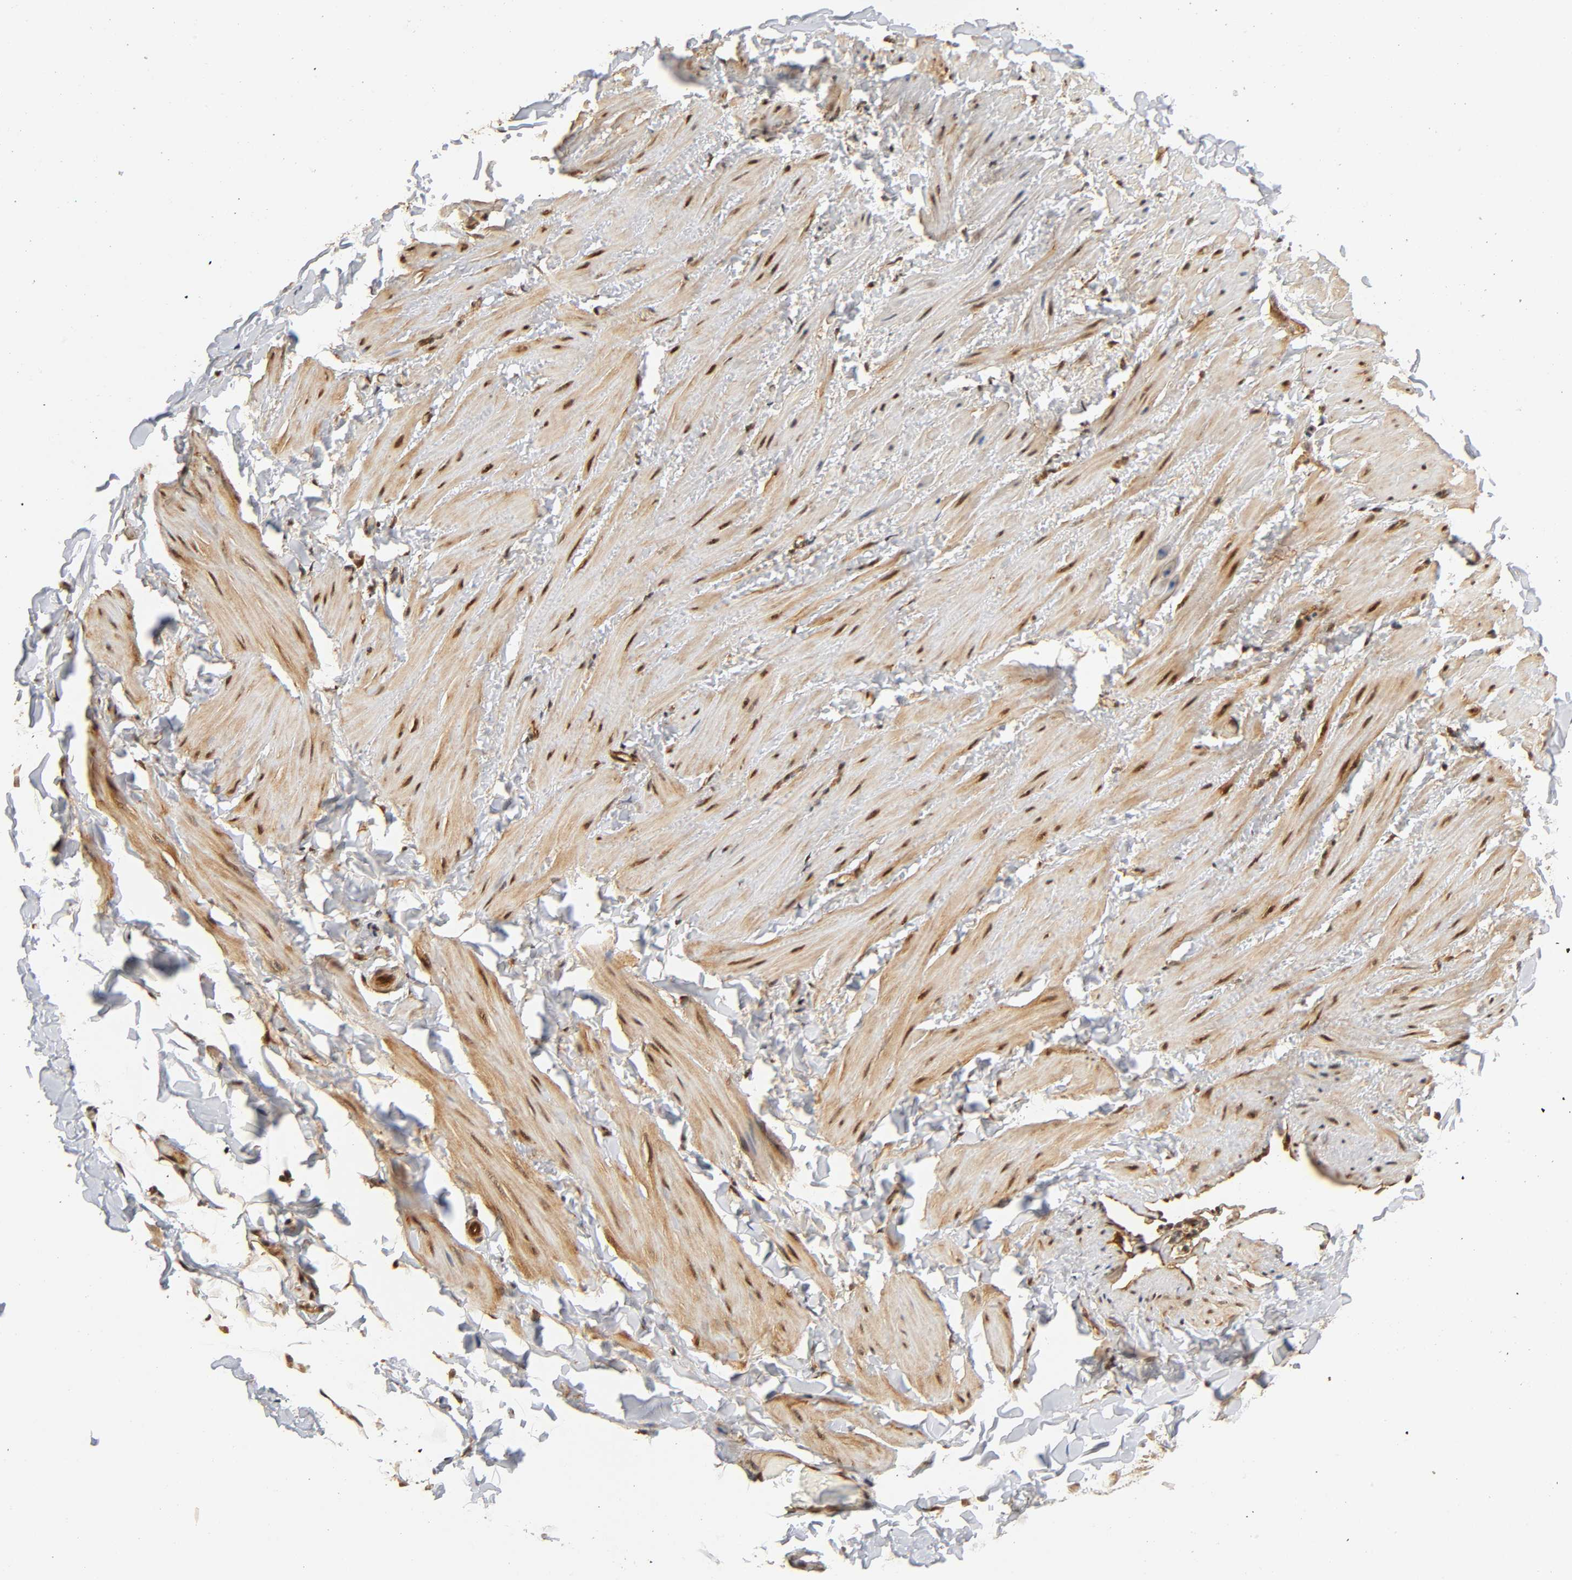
{"staining": {"intensity": "moderate", "quantity": ">75%", "location": "cytoplasmic/membranous"}, "tissue": "soft tissue", "cell_type": "Fibroblasts", "image_type": "normal", "snomed": [{"axis": "morphology", "description": "Normal tissue, NOS"}, {"axis": "topography", "description": "Soft tissue"}], "caption": "Protein expression analysis of benign soft tissue exhibits moderate cytoplasmic/membranous staining in about >75% of fibroblasts. (brown staining indicates protein expression, while blue staining denotes nuclei).", "gene": "IQCJ", "patient": {"sex": "male", "age": 26}}